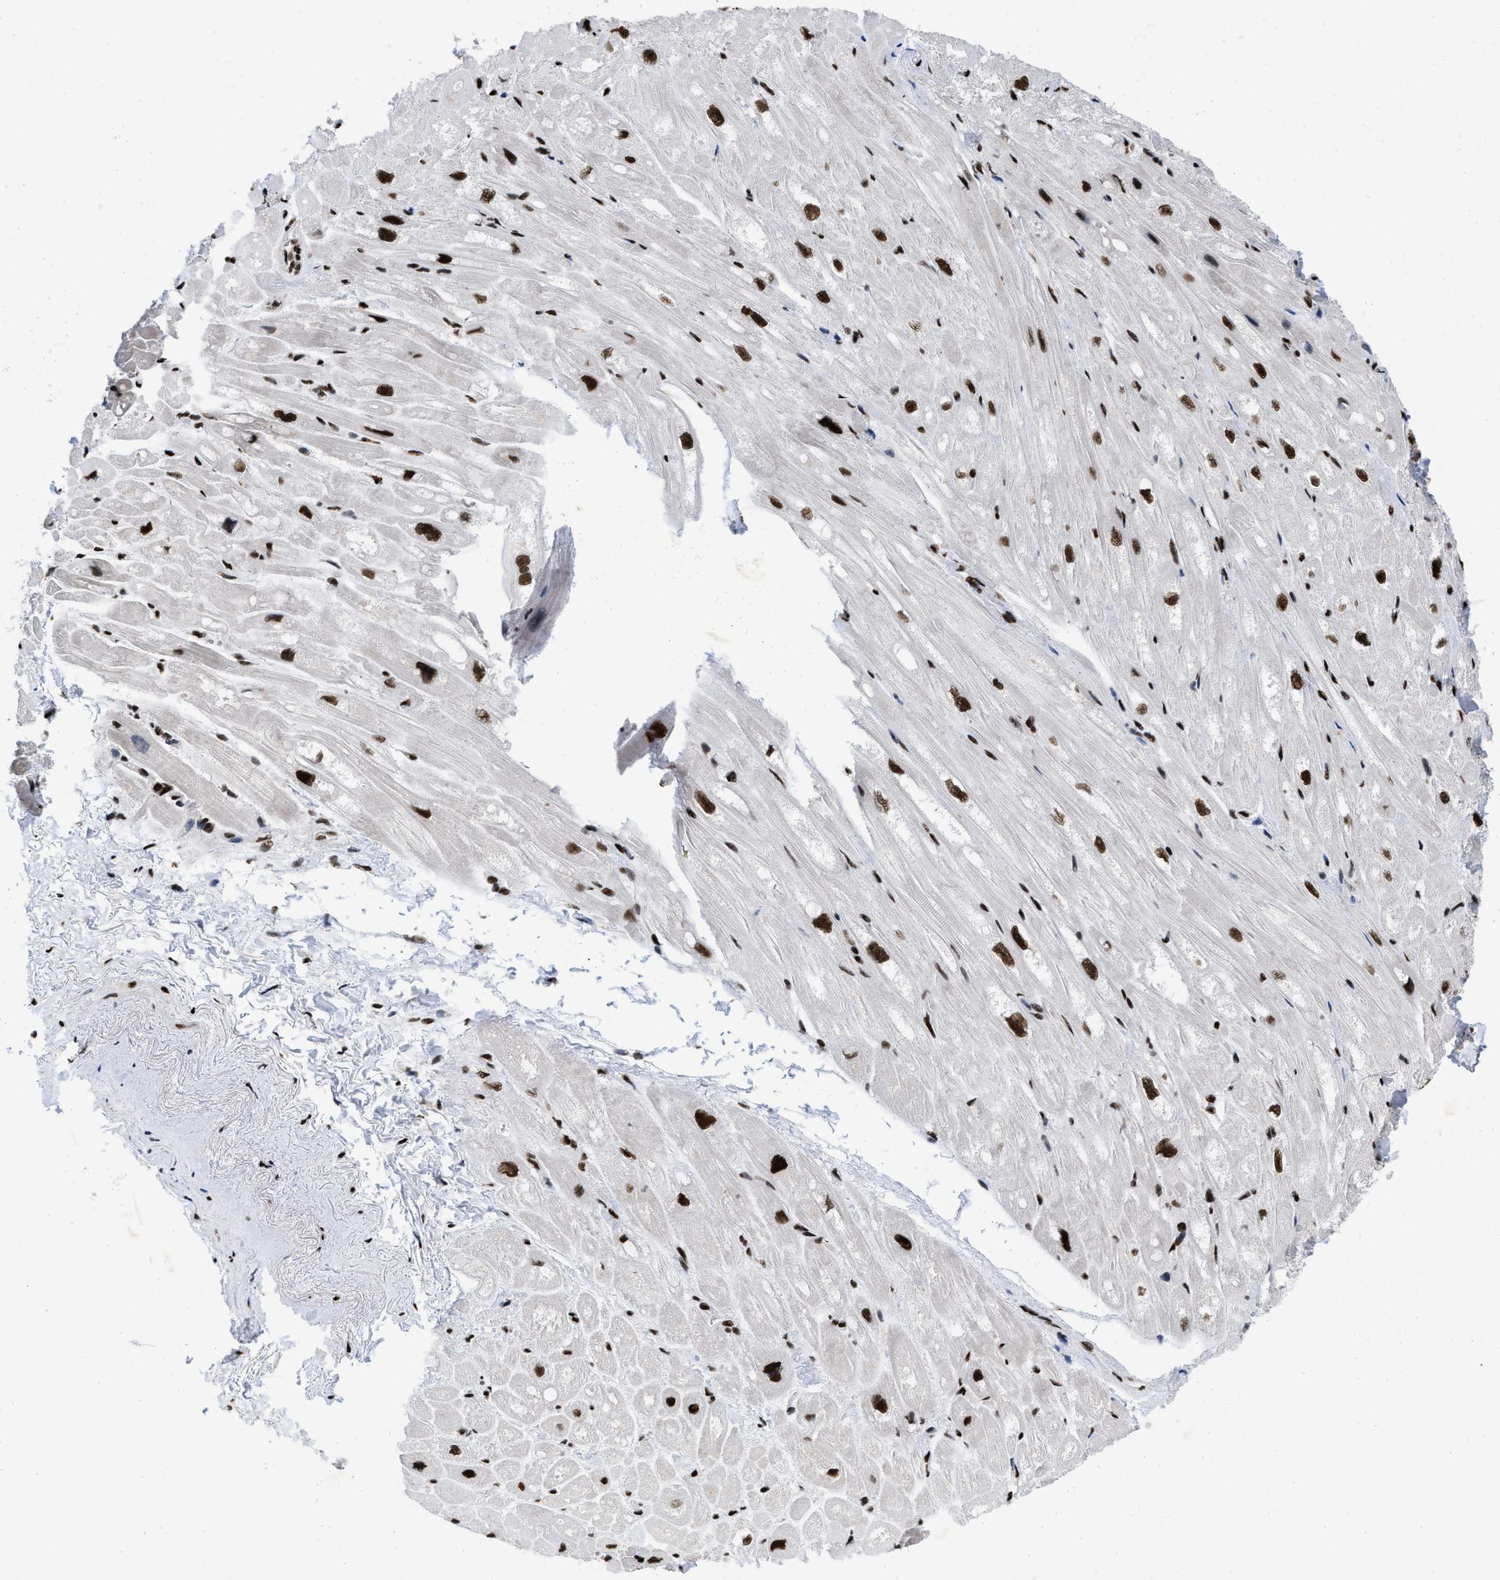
{"staining": {"intensity": "strong", "quantity": "25%-75%", "location": "nuclear"}, "tissue": "heart muscle", "cell_type": "Cardiomyocytes", "image_type": "normal", "snomed": [{"axis": "morphology", "description": "Normal tissue, NOS"}, {"axis": "topography", "description": "Heart"}], "caption": "Heart muscle stained with a brown dye displays strong nuclear positive positivity in approximately 25%-75% of cardiomyocytes.", "gene": "CREB1", "patient": {"sex": "male", "age": 49}}